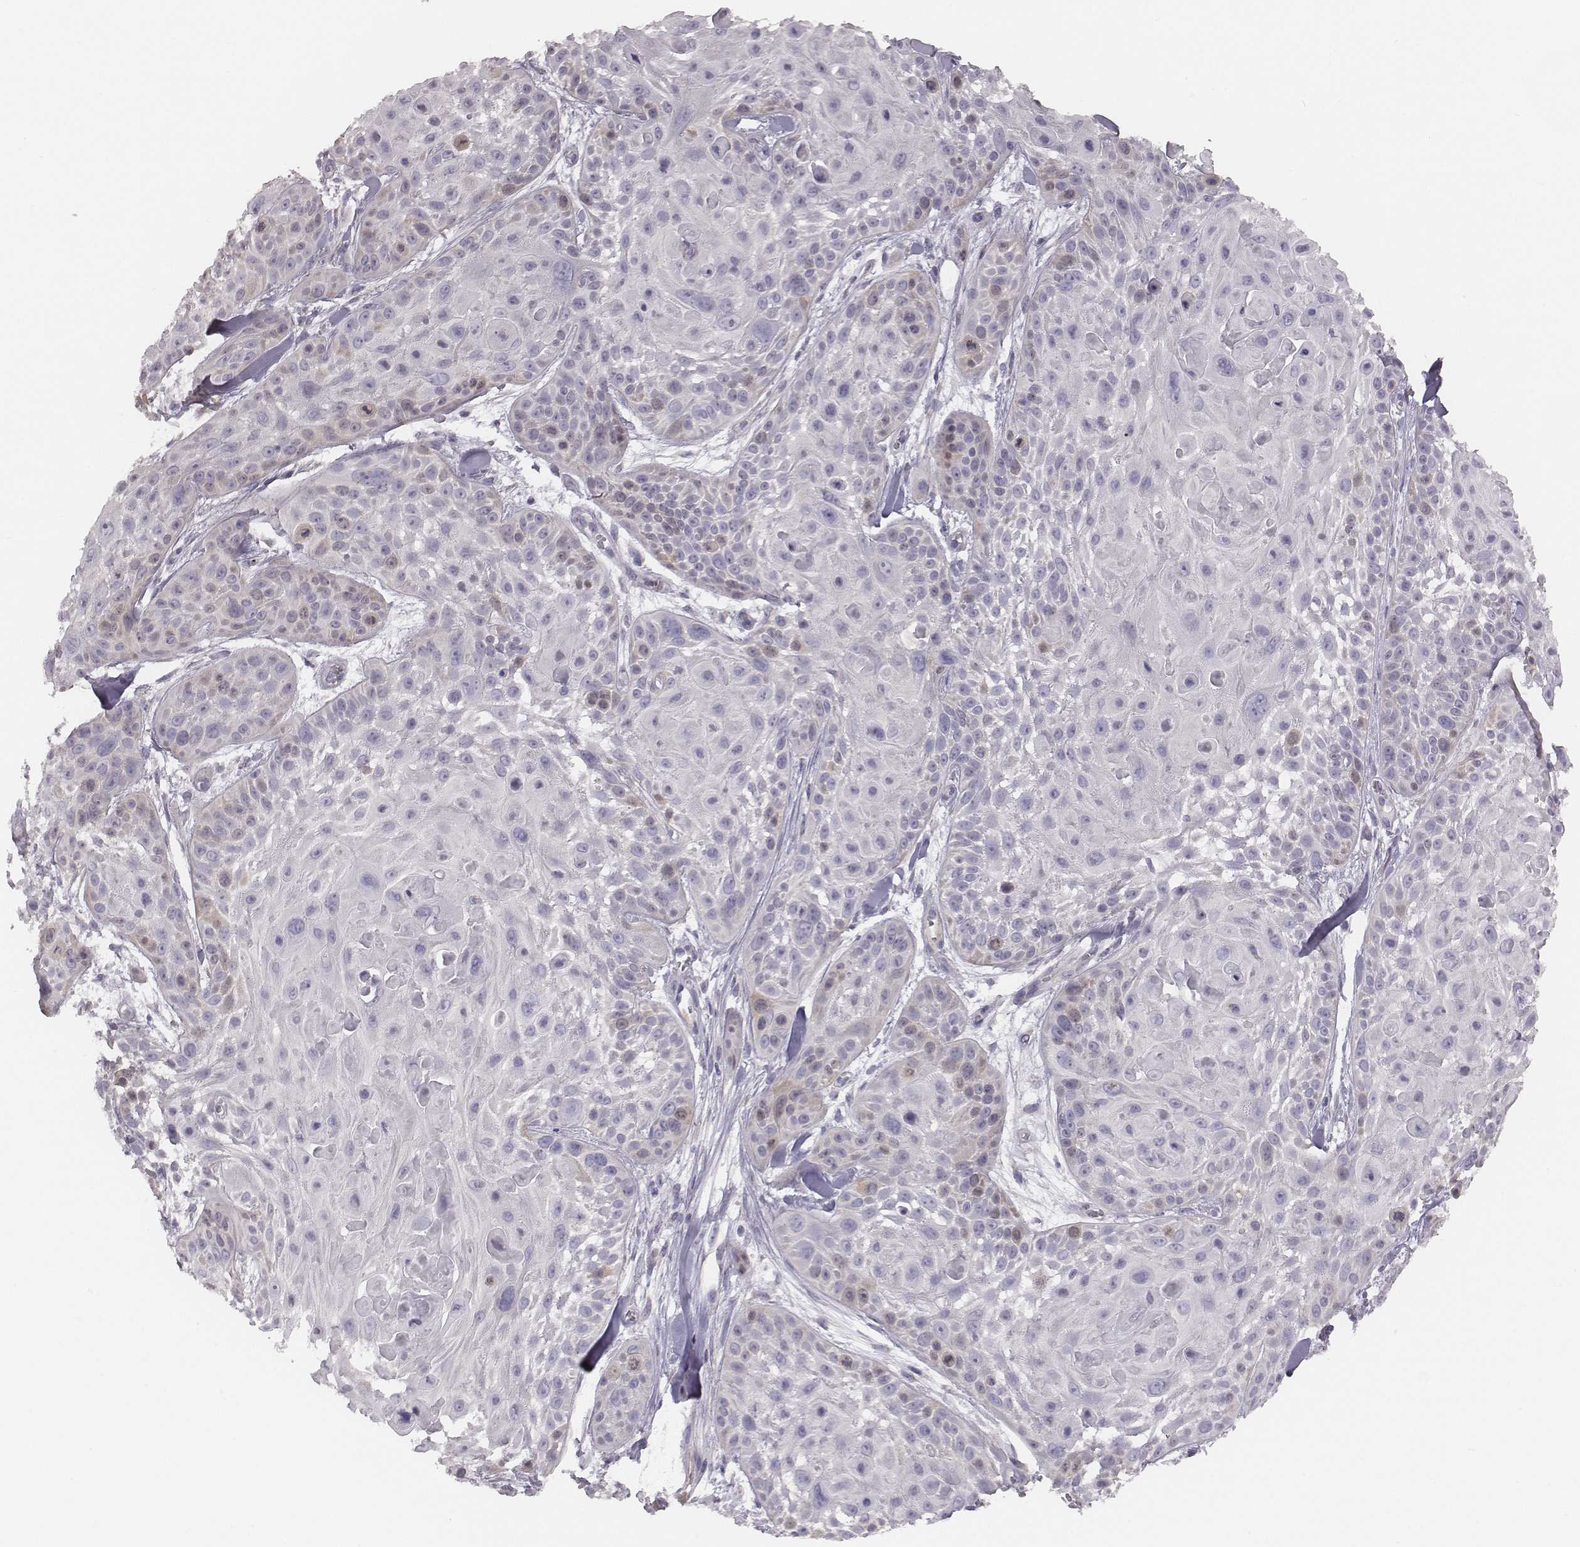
{"staining": {"intensity": "negative", "quantity": "none", "location": "none"}, "tissue": "skin cancer", "cell_type": "Tumor cells", "image_type": "cancer", "snomed": [{"axis": "morphology", "description": "Squamous cell carcinoma, NOS"}, {"axis": "topography", "description": "Skin"}, {"axis": "topography", "description": "Anal"}], "caption": "DAB immunohistochemical staining of human squamous cell carcinoma (skin) demonstrates no significant staining in tumor cells.", "gene": "PBK", "patient": {"sex": "female", "age": 75}}